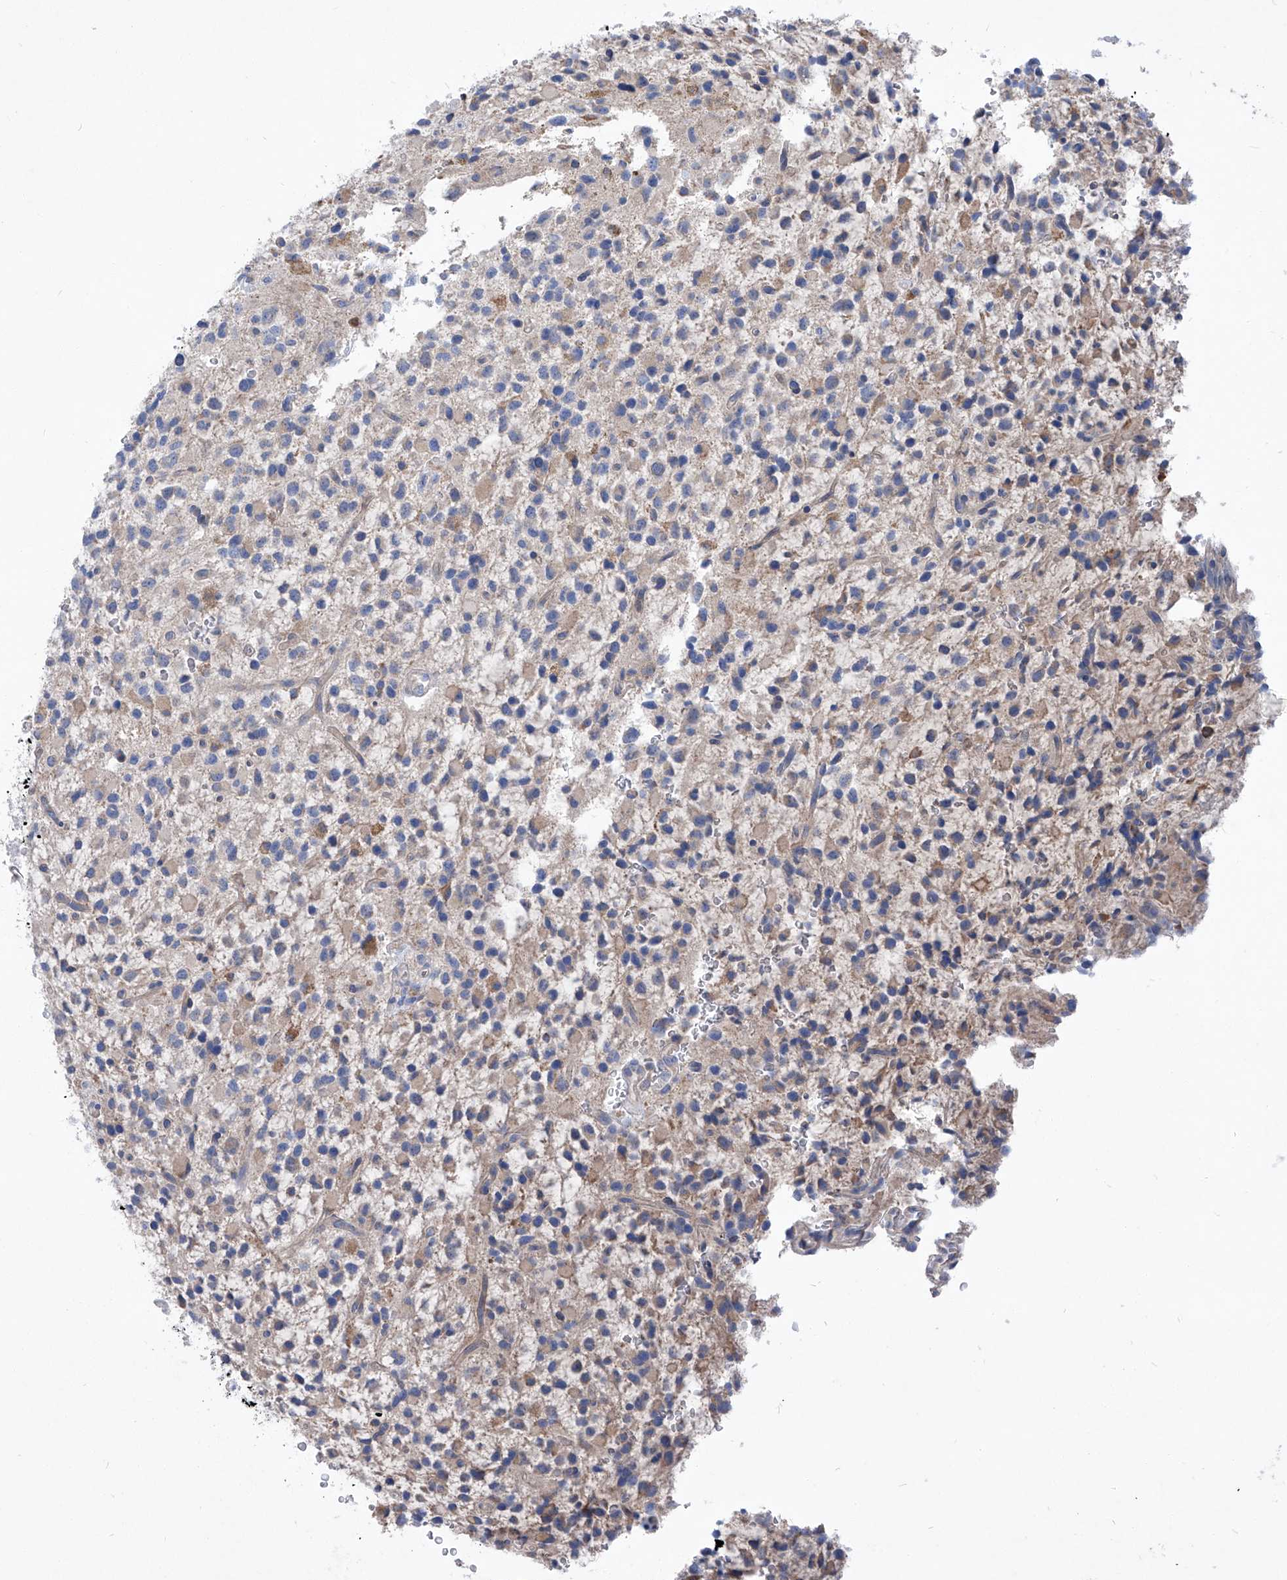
{"staining": {"intensity": "weak", "quantity": "25%-75%", "location": "cytoplasmic/membranous"}, "tissue": "glioma", "cell_type": "Tumor cells", "image_type": "cancer", "snomed": [{"axis": "morphology", "description": "Glioma, malignant, High grade"}, {"axis": "topography", "description": "Brain"}], "caption": "Protein expression analysis of human glioma reveals weak cytoplasmic/membranous expression in approximately 25%-75% of tumor cells.", "gene": "EPHA8", "patient": {"sex": "male", "age": 34}}